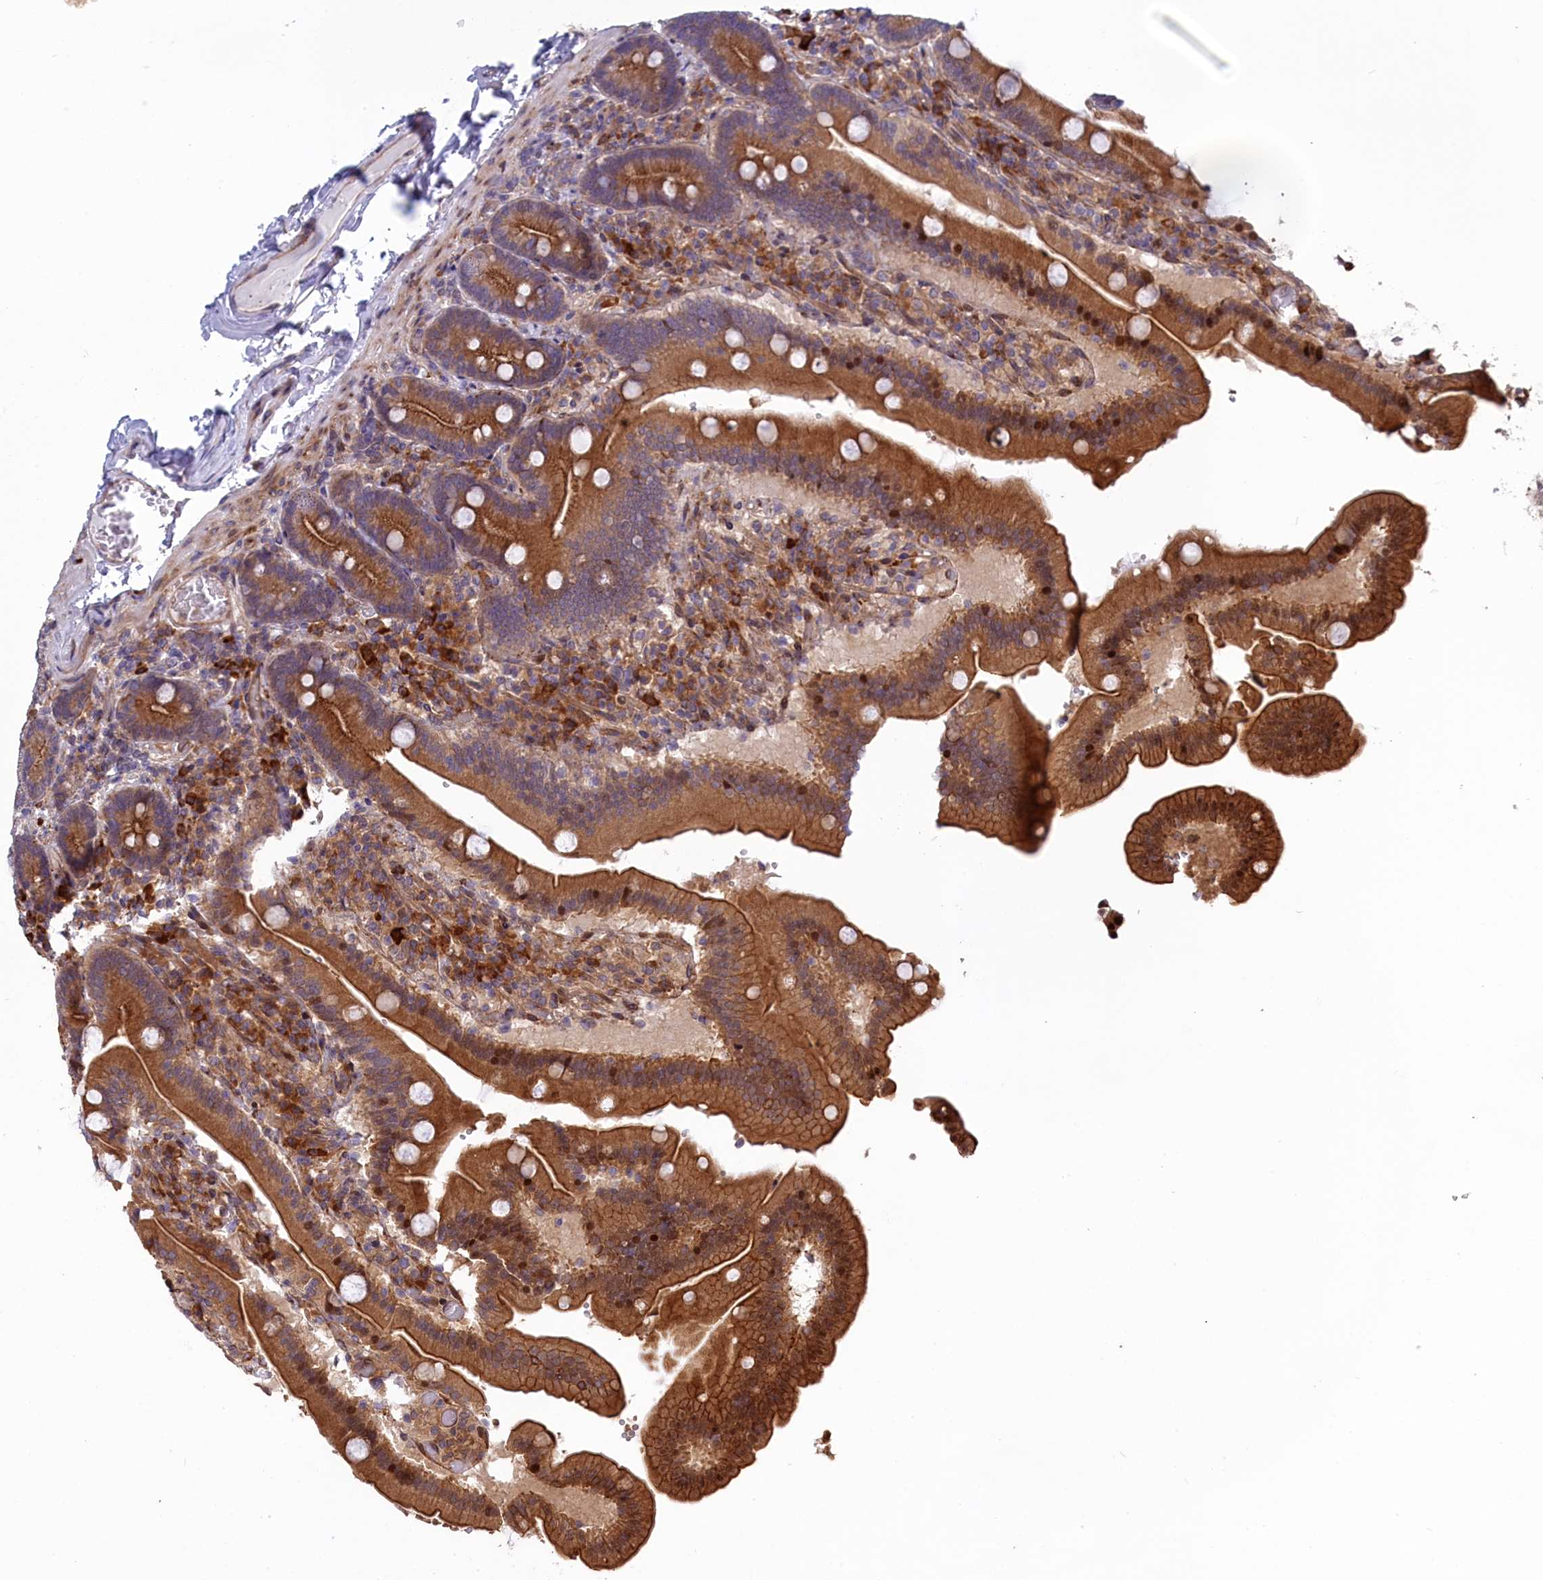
{"staining": {"intensity": "moderate", "quantity": ">75%", "location": "cytoplasmic/membranous,nuclear"}, "tissue": "duodenum", "cell_type": "Glandular cells", "image_type": "normal", "snomed": [{"axis": "morphology", "description": "Normal tissue, NOS"}, {"axis": "topography", "description": "Duodenum"}], "caption": "This is a photomicrograph of immunohistochemistry (IHC) staining of benign duodenum, which shows moderate expression in the cytoplasmic/membranous,nuclear of glandular cells.", "gene": "DDX60L", "patient": {"sex": "female", "age": 62}}